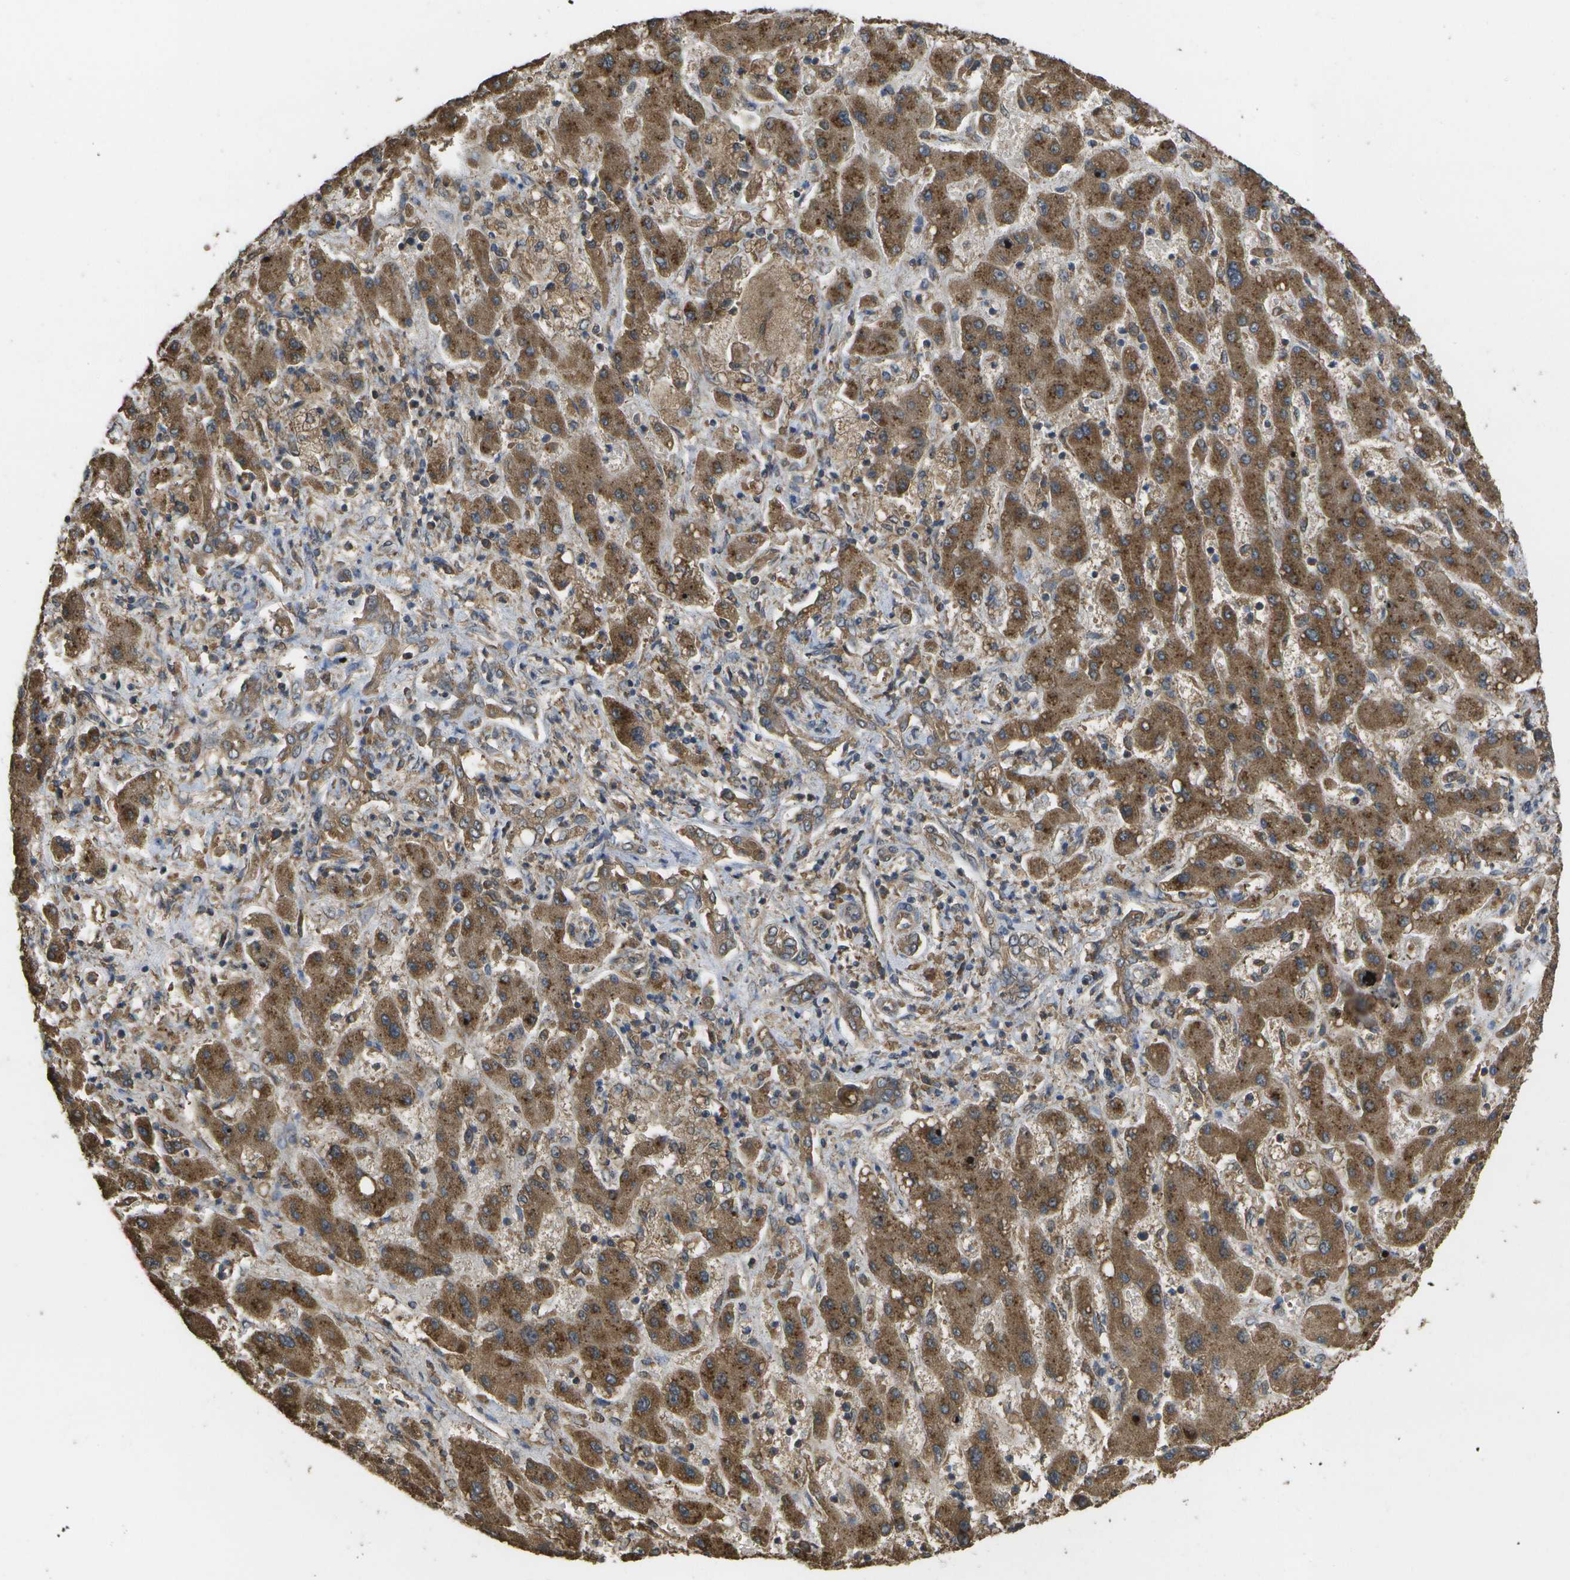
{"staining": {"intensity": "moderate", "quantity": ">75%", "location": "cytoplasmic/membranous"}, "tissue": "liver cancer", "cell_type": "Tumor cells", "image_type": "cancer", "snomed": [{"axis": "morphology", "description": "Cholangiocarcinoma"}, {"axis": "topography", "description": "Liver"}], "caption": "An immunohistochemistry micrograph of neoplastic tissue is shown. Protein staining in brown highlights moderate cytoplasmic/membranous positivity in liver cancer (cholangiocarcinoma) within tumor cells. Immunohistochemistry (ihc) stains the protein of interest in brown and the nuclei are stained blue.", "gene": "SACS", "patient": {"sex": "male", "age": 50}}